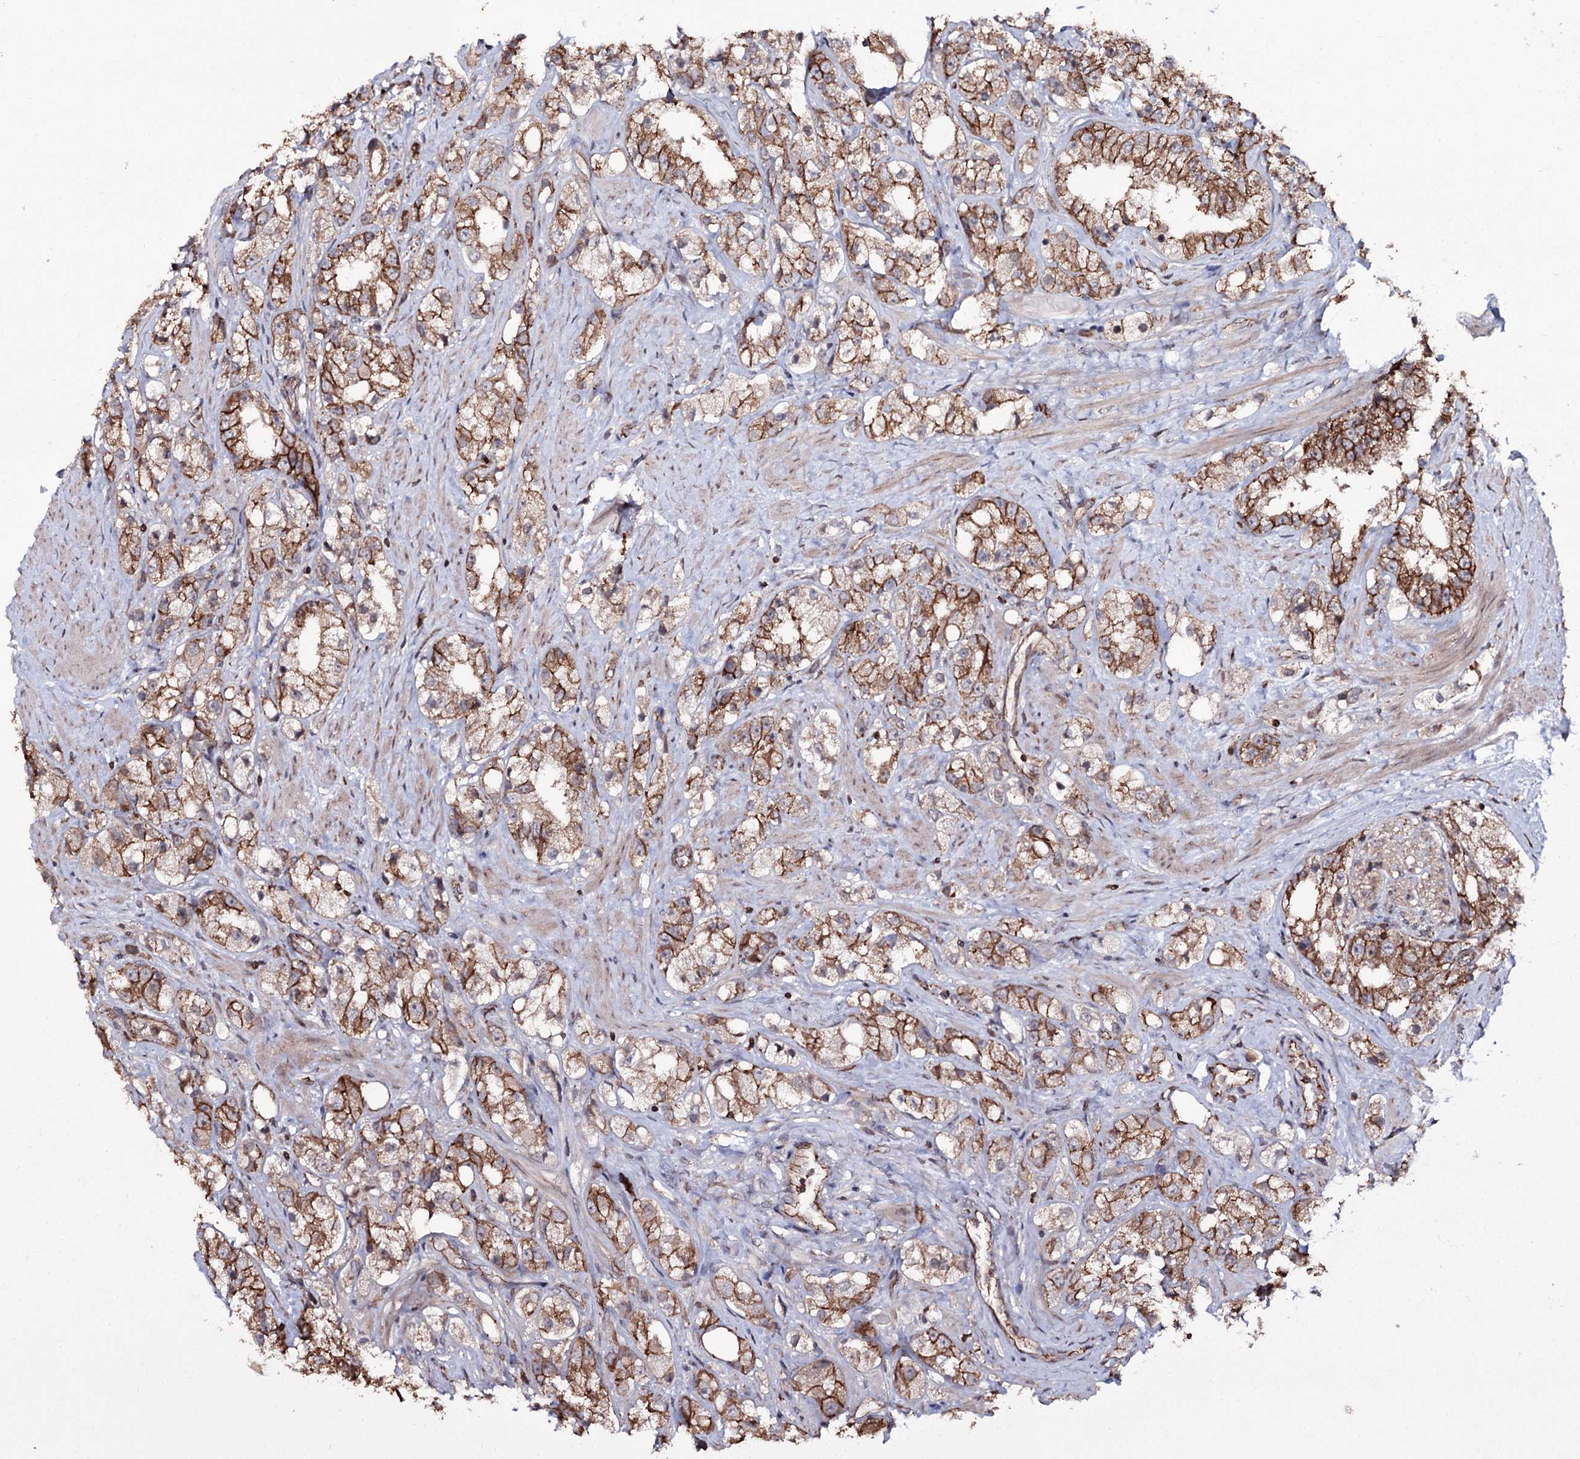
{"staining": {"intensity": "moderate", "quantity": ">75%", "location": "cytoplasmic/membranous"}, "tissue": "prostate cancer", "cell_type": "Tumor cells", "image_type": "cancer", "snomed": [{"axis": "morphology", "description": "Adenocarcinoma, NOS"}, {"axis": "topography", "description": "Prostate"}], "caption": "The immunohistochemical stain highlights moderate cytoplasmic/membranous expression in tumor cells of adenocarcinoma (prostate) tissue.", "gene": "DHX29", "patient": {"sex": "male", "age": 79}}